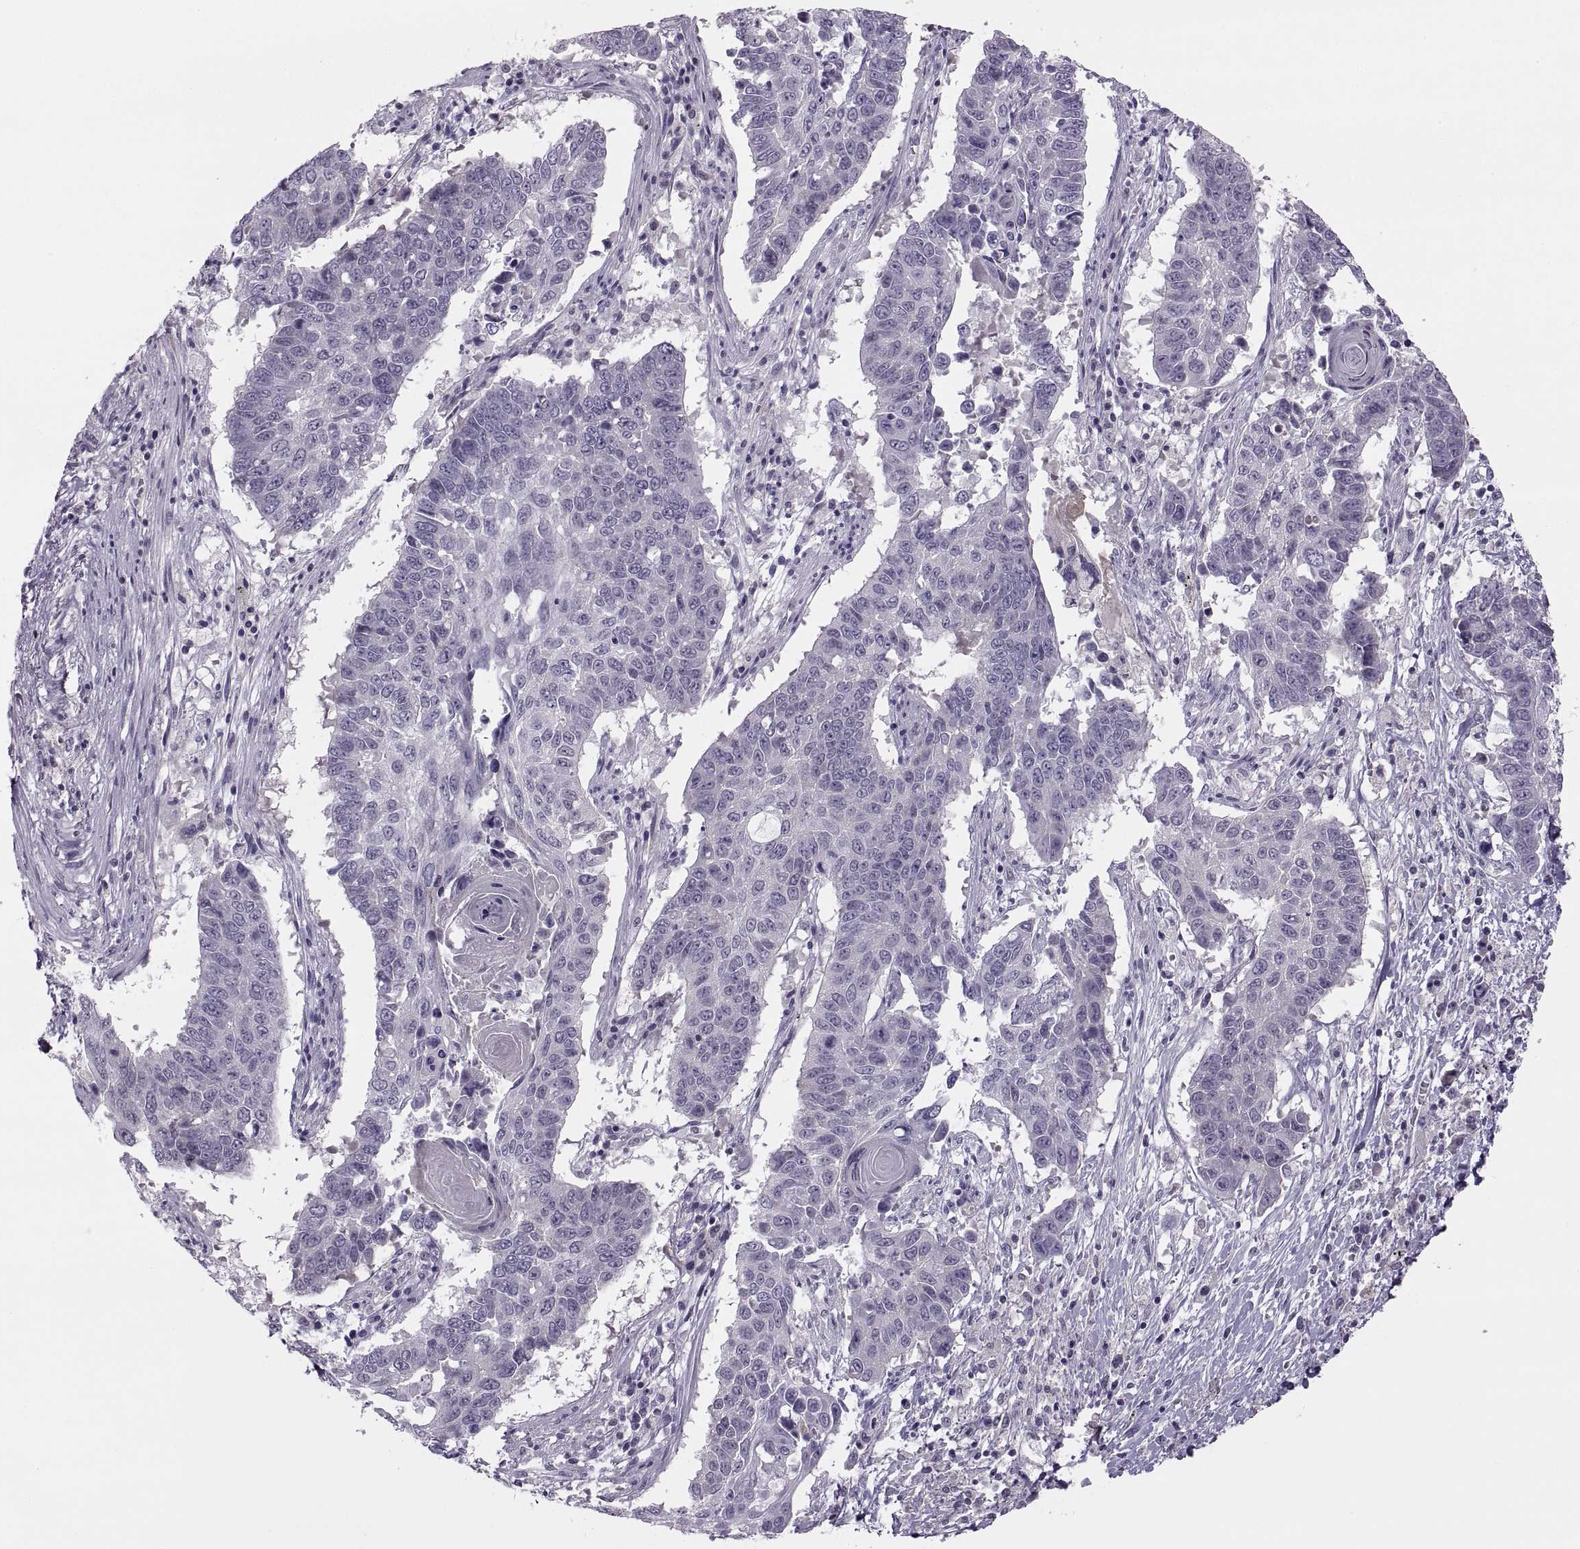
{"staining": {"intensity": "negative", "quantity": "none", "location": "none"}, "tissue": "lung cancer", "cell_type": "Tumor cells", "image_type": "cancer", "snomed": [{"axis": "morphology", "description": "Squamous cell carcinoma, NOS"}, {"axis": "topography", "description": "Lung"}], "caption": "Micrograph shows no significant protein expression in tumor cells of lung cancer.", "gene": "CHCT1", "patient": {"sex": "male", "age": 73}}